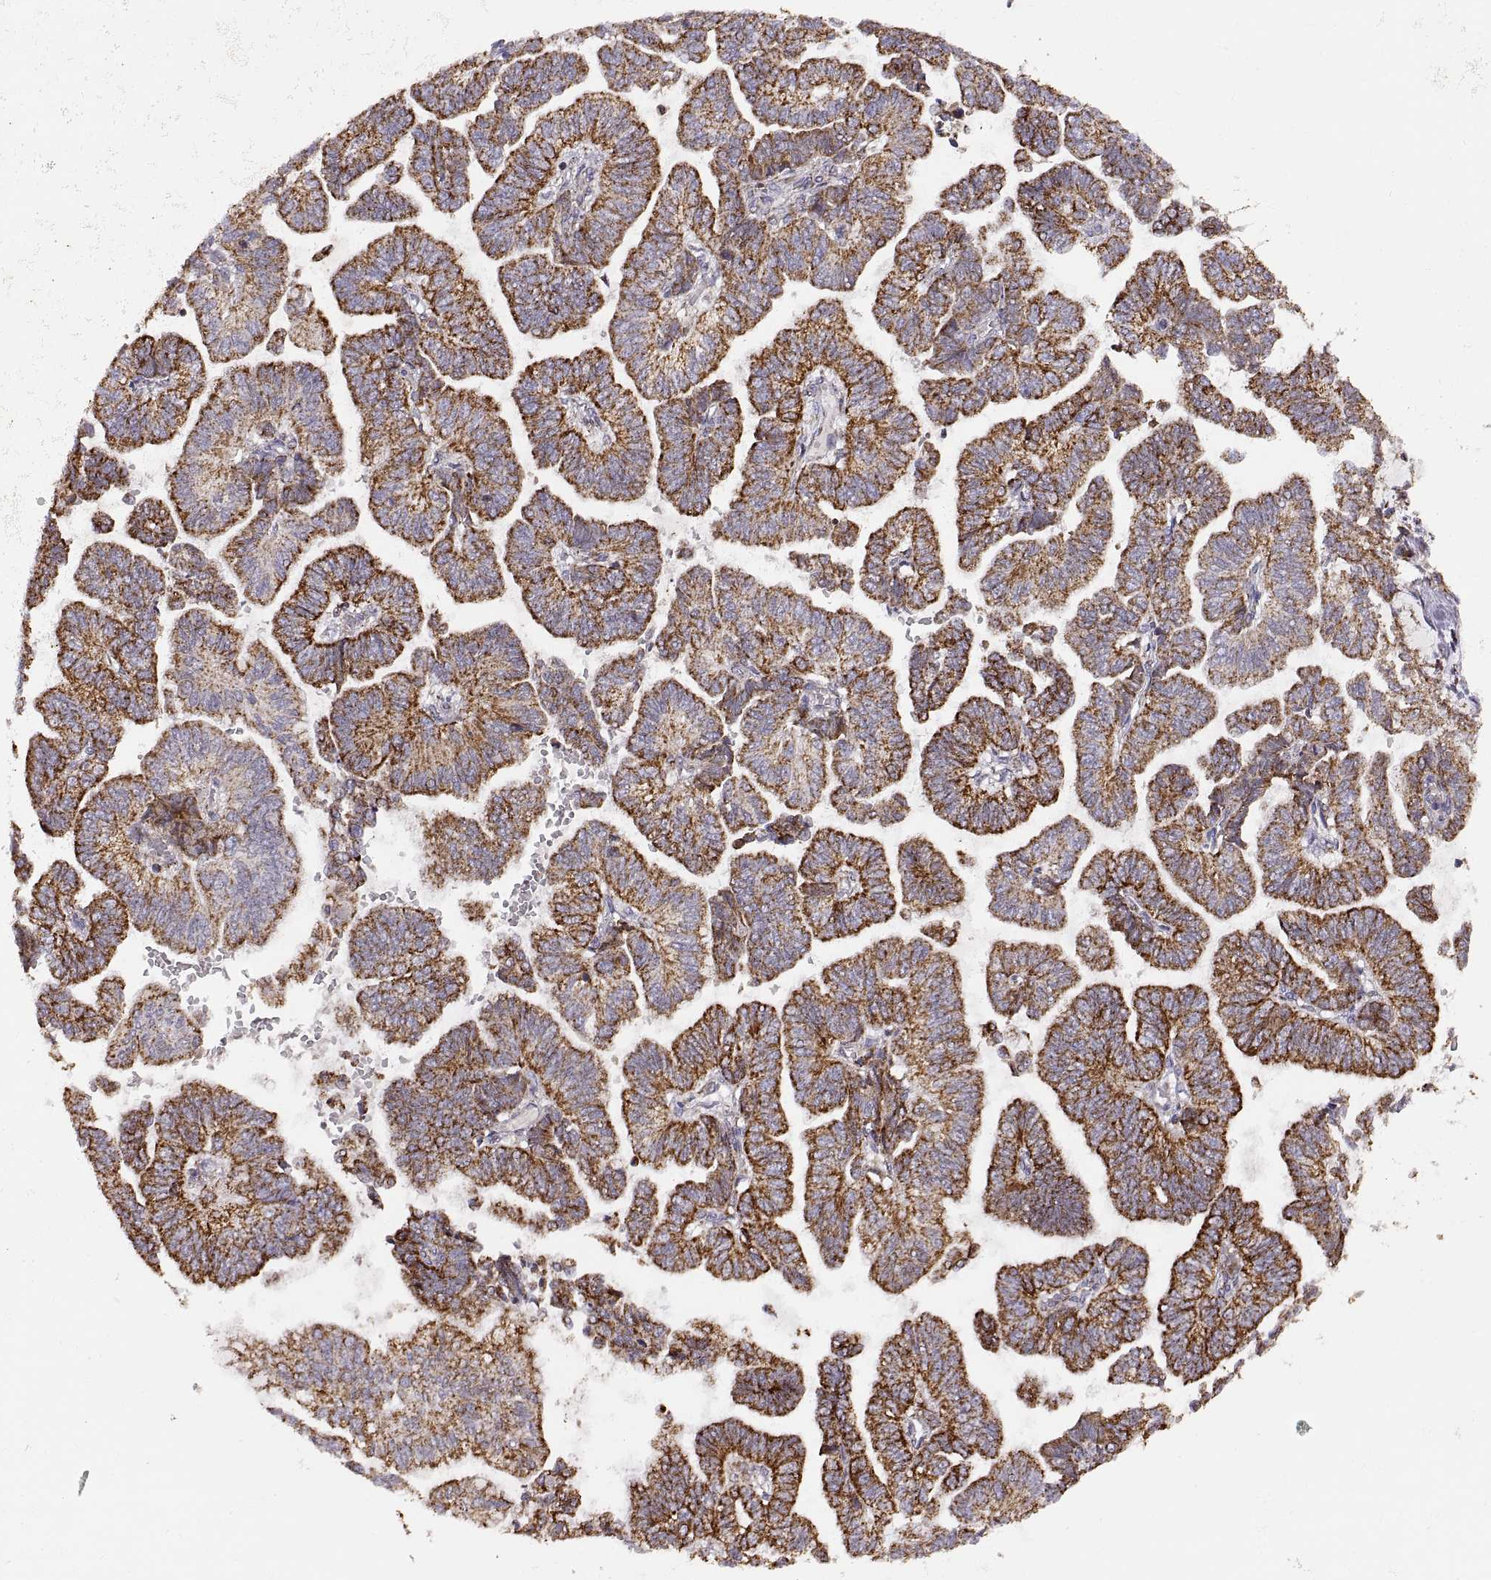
{"staining": {"intensity": "strong", "quantity": ">75%", "location": "cytoplasmic/membranous"}, "tissue": "stomach cancer", "cell_type": "Tumor cells", "image_type": "cancer", "snomed": [{"axis": "morphology", "description": "Adenocarcinoma, NOS"}, {"axis": "topography", "description": "Stomach"}], "caption": "Immunohistochemistry histopathology image of neoplastic tissue: stomach cancer (adenocarcinoma) stained using immunohistochemistry exhibits high levels of strong protein expression localized specifically in the cytoplasmic/membranous of tumor cells, appearing as a cytoplasmic/membranous brown color.", "gene": "ARSD", "patient": {"sex": "male", "age": 83}}